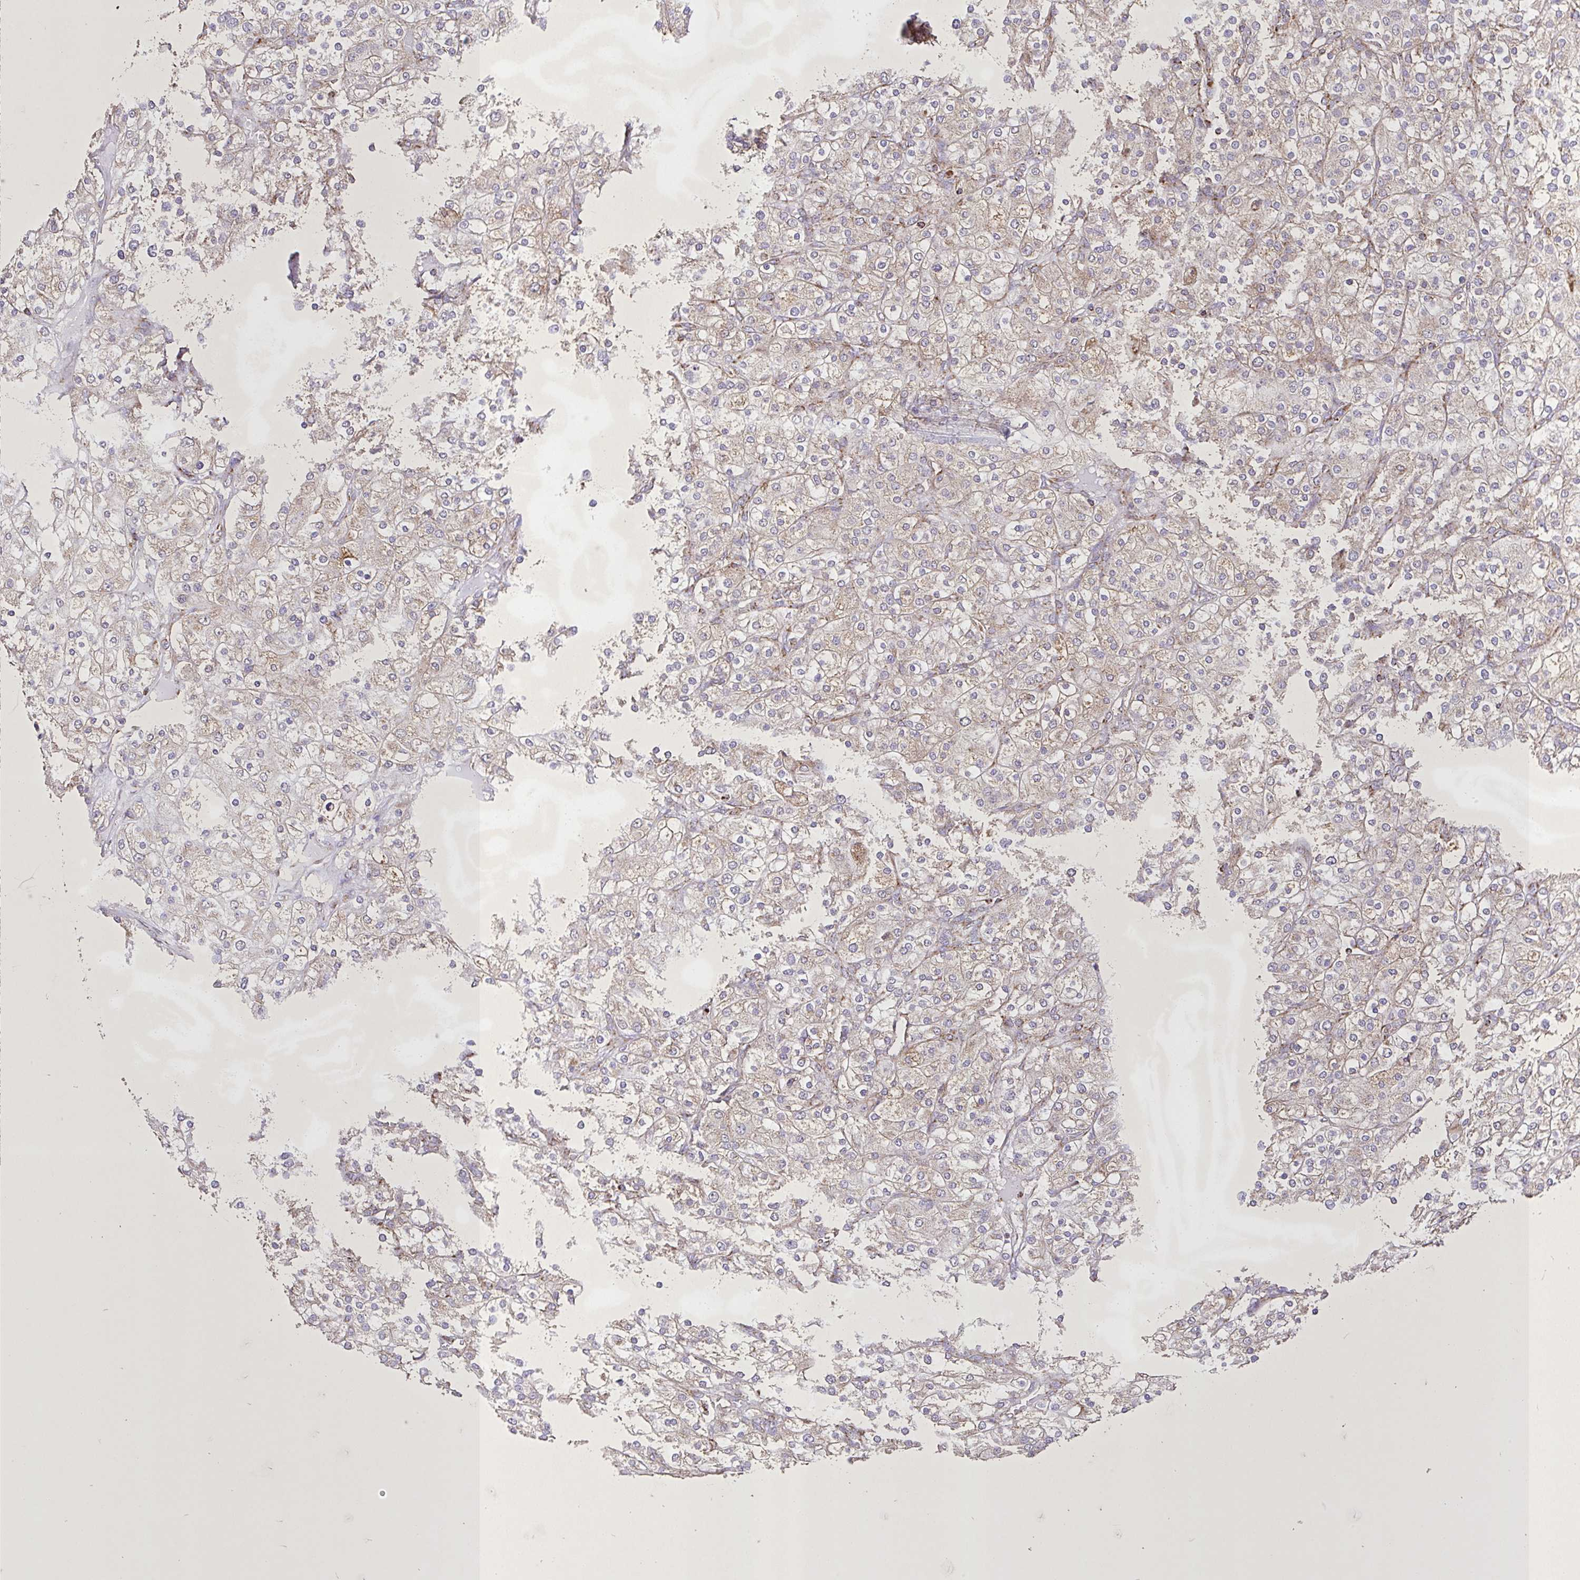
{"staining": {"intensity": "weak", "quantity": ">75%", "location": "cytoplasmic/membranous"}, "tissue": "renal cancer", "cell_type": "Tumor cells", "image_type": "cancer", "snomed": [{"axis": "morphology", "description": "Adenocarcinoma, NOS"}, {"axis": "topography", "description": "Kidney"}], "caption": "Protein expression analysis of human adenocarcinoma (renal) reveals weak cytoplasmic/membranous staining in approximately >75% of tumor cells.", "gene": "AGK", "patient": {"sex": "male", "age": 80}}